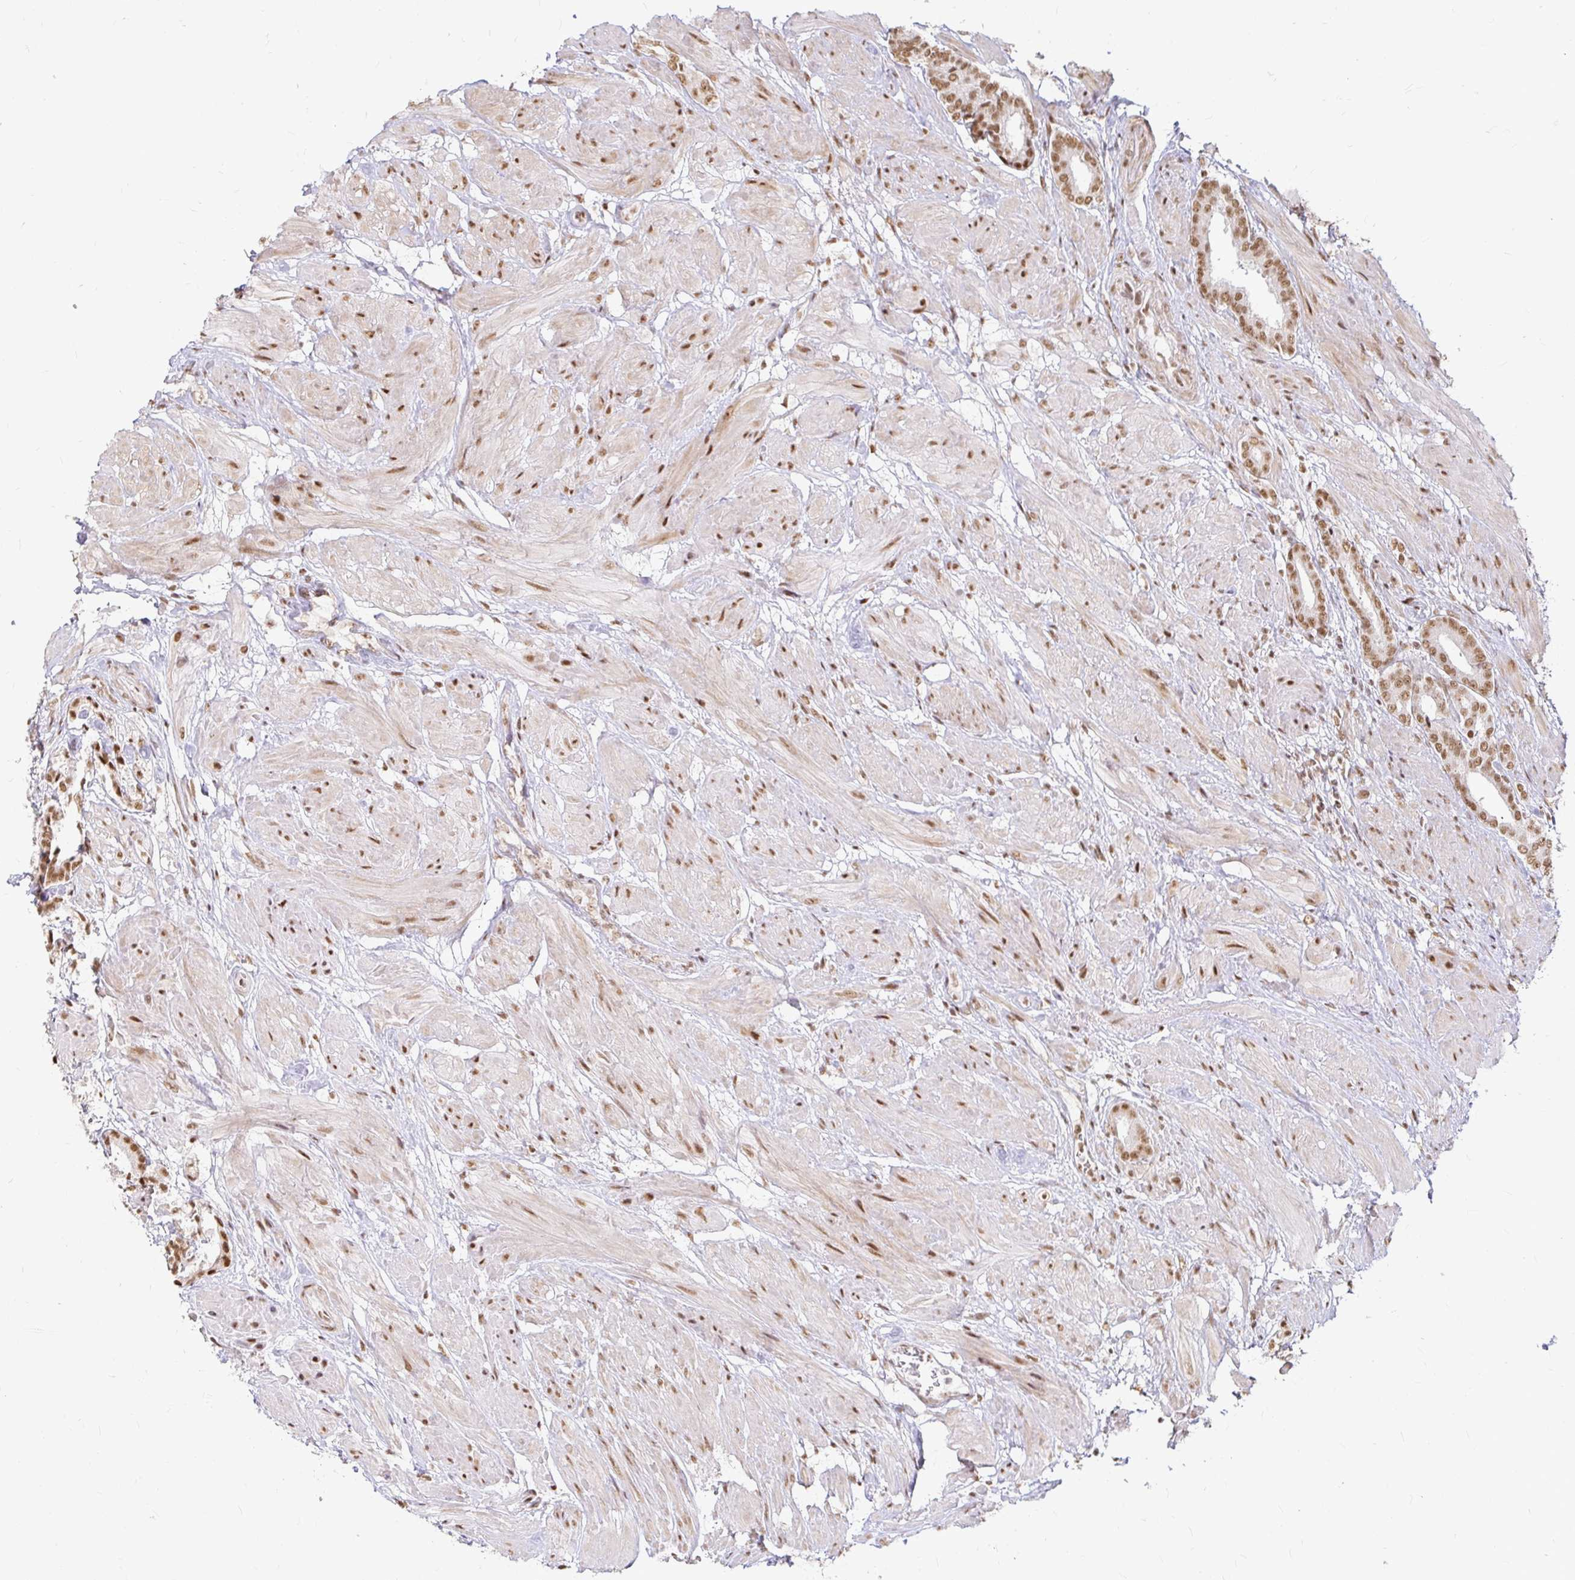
{"staining": {"intensity": "moderate", "quantity": ">75%", "location": "nuclear"}, "tissue": "prostate cancer", "cell_type": "Tumor cells", "image_type": "cancer", "snomed": [{"axis": "morphology", "description": "Adenocarcinoma, High grade"}, {"axis": "topography", "description": "Prostate"}], "caption": "Immunohistochemical staining of human prostate cancer (high-grade adenocarcinoma) displays medium levels of moderate nuclear protein staining in approximately >75% of tumor cells.", "gene": "HNRNPU", "patient": {"sex": "male", "age": 56}}